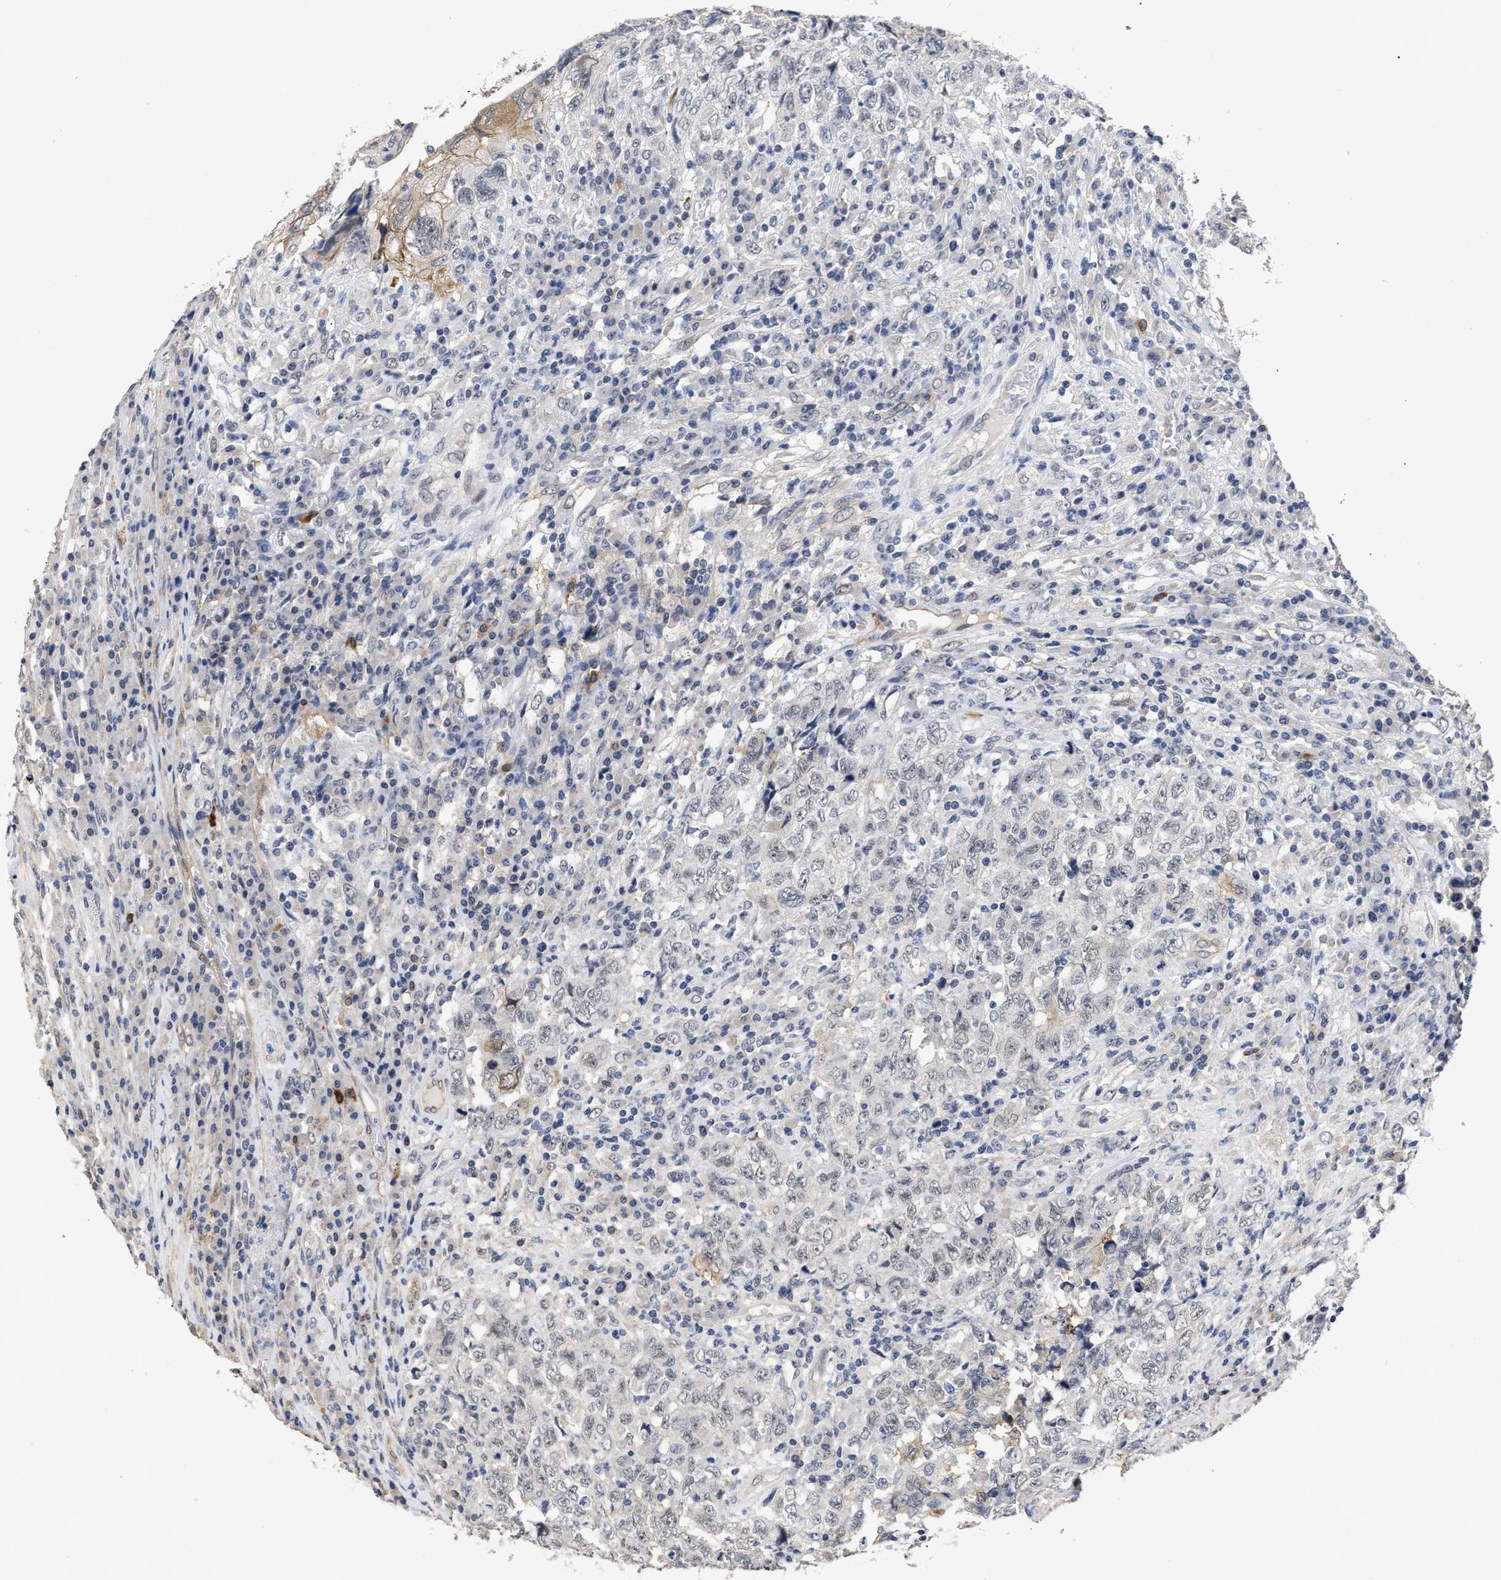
{"staining": {"intensity": "weak", "quantity": "<25%", "location": "cytoplasmic/membranous,nuclear"}, "tissue": "testis cancer", "cell_type": "Tumor cells", "image_type": "cancer", "snomed": [{"axis": "morphology", "description": "Necrosis, NOS"}, {"axis": "morphology", "description": "Carcinoma, Embryonal, NOS"}, {"axis": "topography", "description": "Testis"}], "caption": "The immunohistochemistry (IHC) histopathology image has no significant staining in tumor cells of testis embryonal carcinoma tissue. Brightfield microscopy of immunohistochemistry stained with DAB (3,3'-diaminobenzidine) (brown) and hematoxylin (blue), captured at high magnification.", "gene": "AHNAK2", "patient": {"sex": "male", "age": 19}}